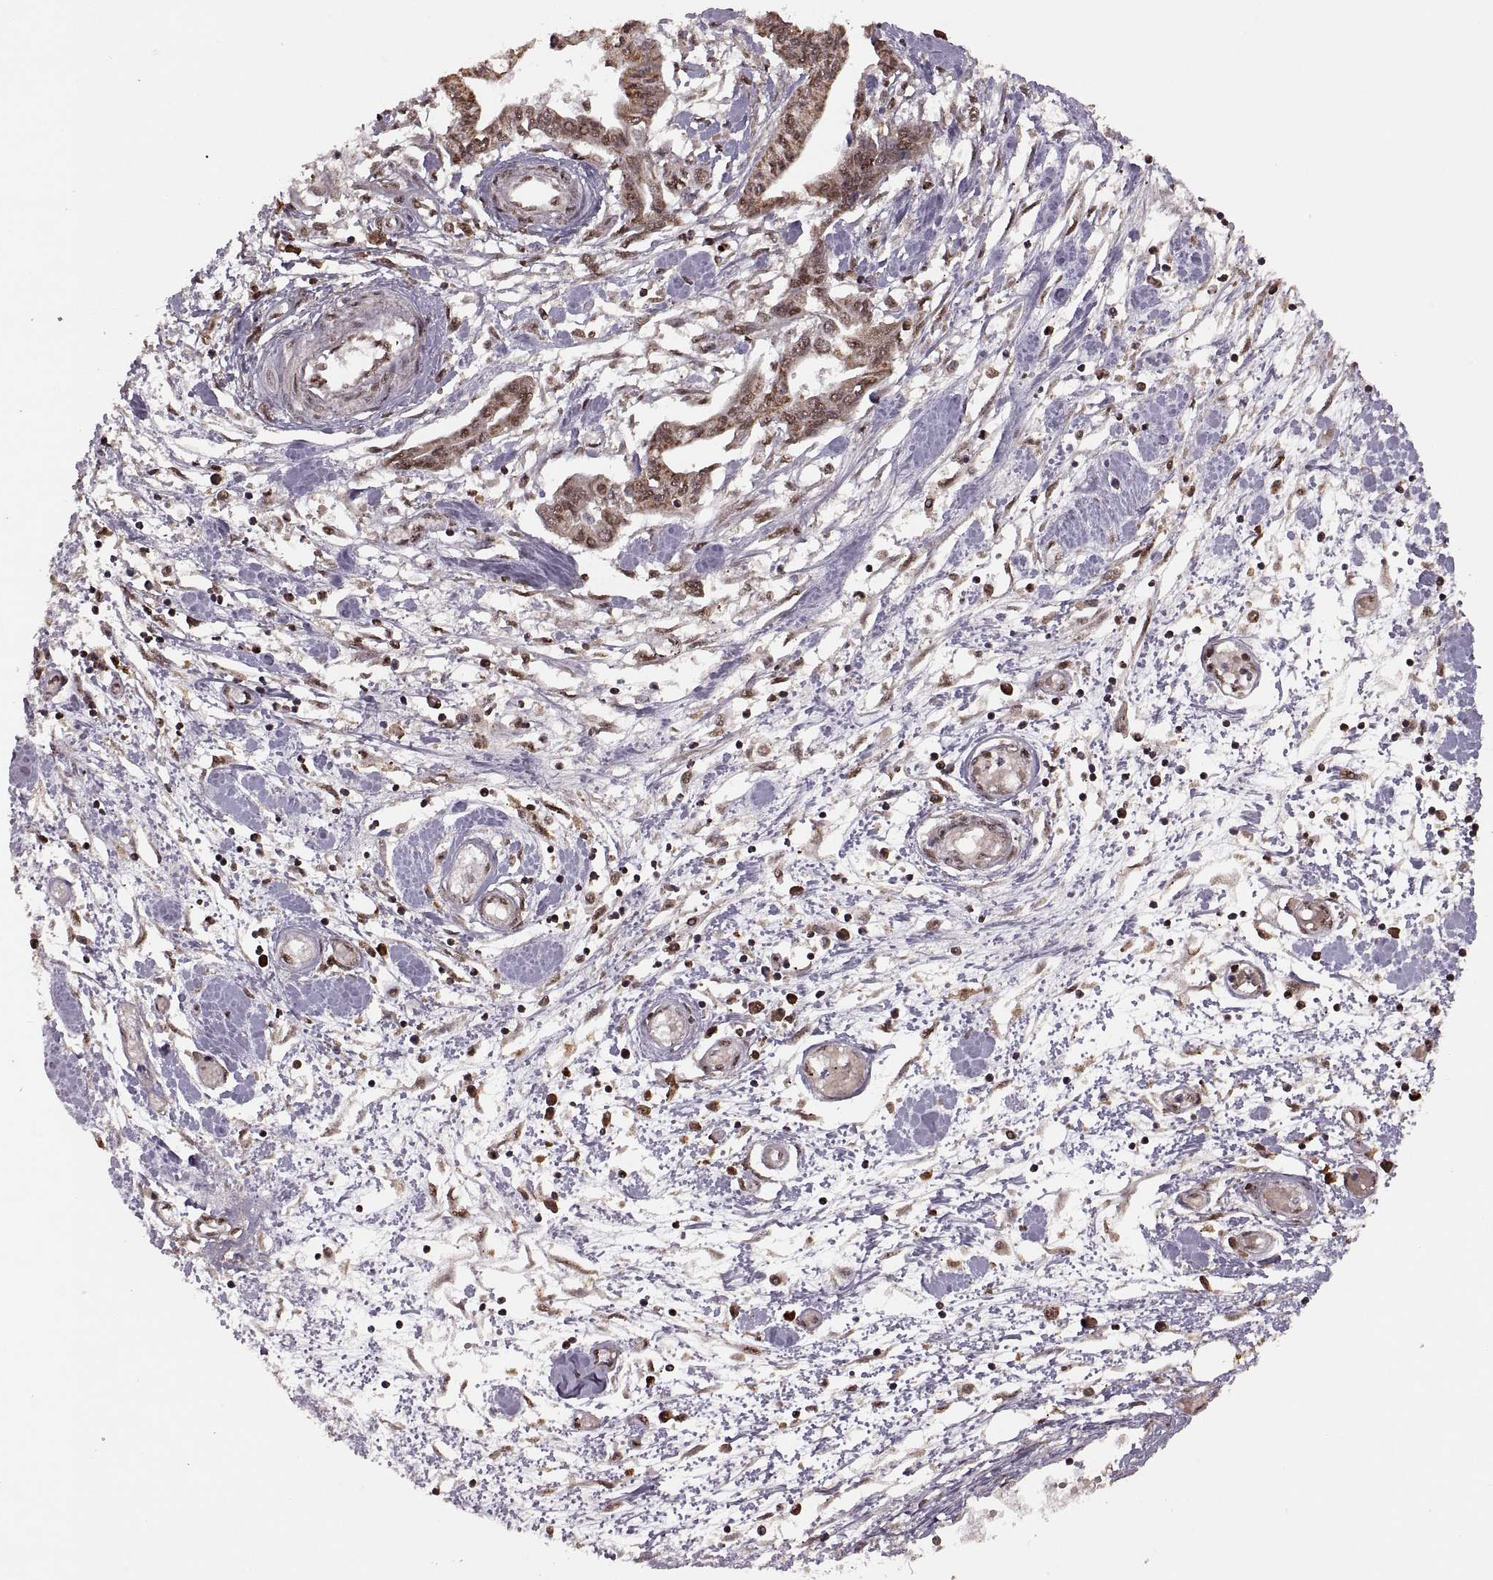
{"staining": {"intensity": "weak", "quantity": ">75%", "location": "cytoplasmic/membranous"}, "tissue": "pancreatic cancer", "cell_type": "Tumor cells", "image_type": "cancer", "snomed": [{"axis": "morphology", "description": "Adenocarcinoma, NOS"}, {"axis": "topography", "description": "Pancreas"}], "caption": "DAB immunohistochemical staining of human adenocarcinoma (pancreatic) displays weak cytoplasmic/membranous protein positivity in about >75% of tumor cells.", "gene": "RFT1", "patient": {"sex": "male", "age": 60}}